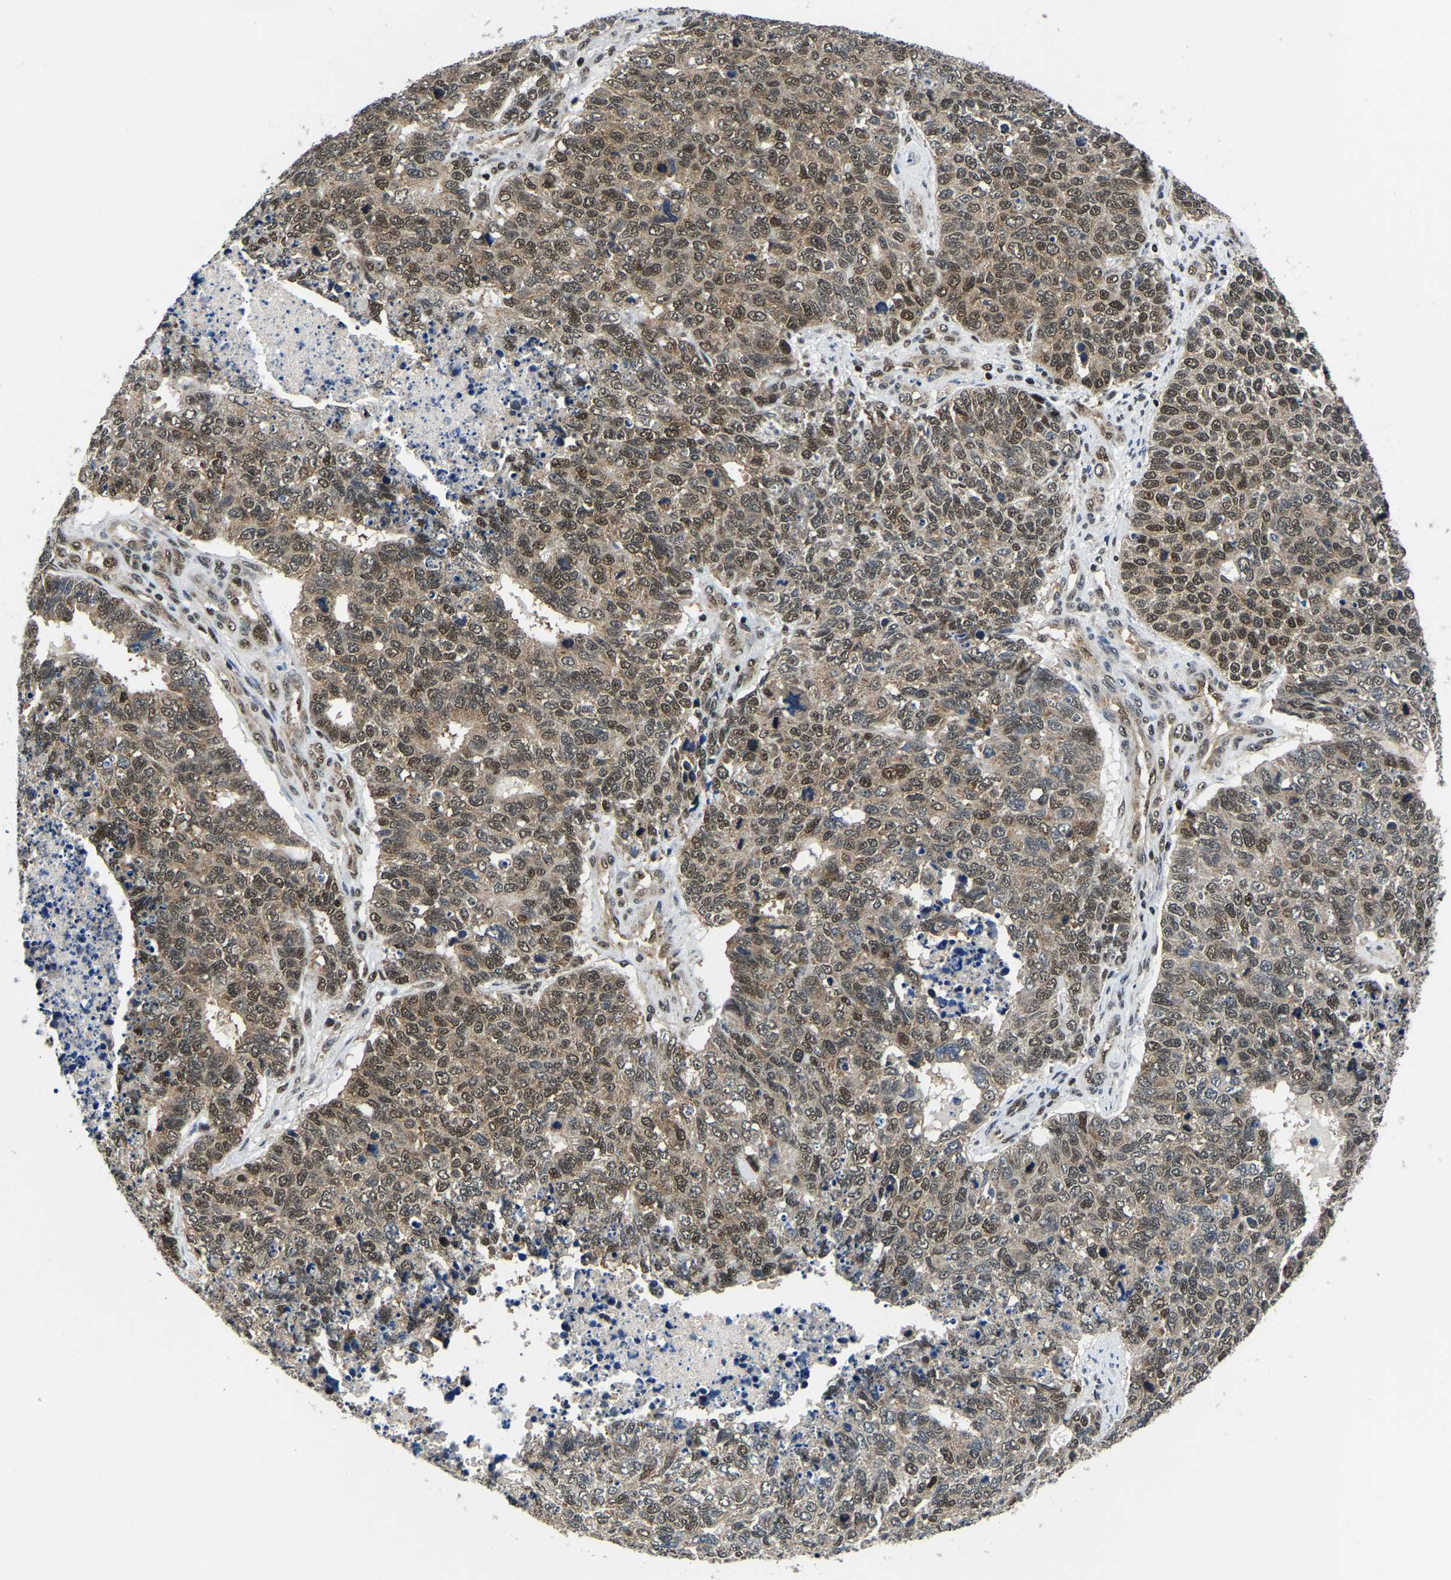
{"staining": {"intensity": "moderate", "quantity": ">75%", "location": "cytoplasmic/membranous,nuclear"}, "tissue": "cervical cancer", "cell_type": "Tumor cells", "image_type": "cancer", "snomed": [{"axis": "morphology", "description": "Squamous cell carcinoma, NOS"}, {"axis": "topography", "description": "Cervix"}], "caption": "A brown stain highlights moderate cytoplasmic/membranous and nuclear expression of a protein in human cervical cancer tumor cells.", "gene": "DFFA", "patient": {"sex": "female", "age": 63}}